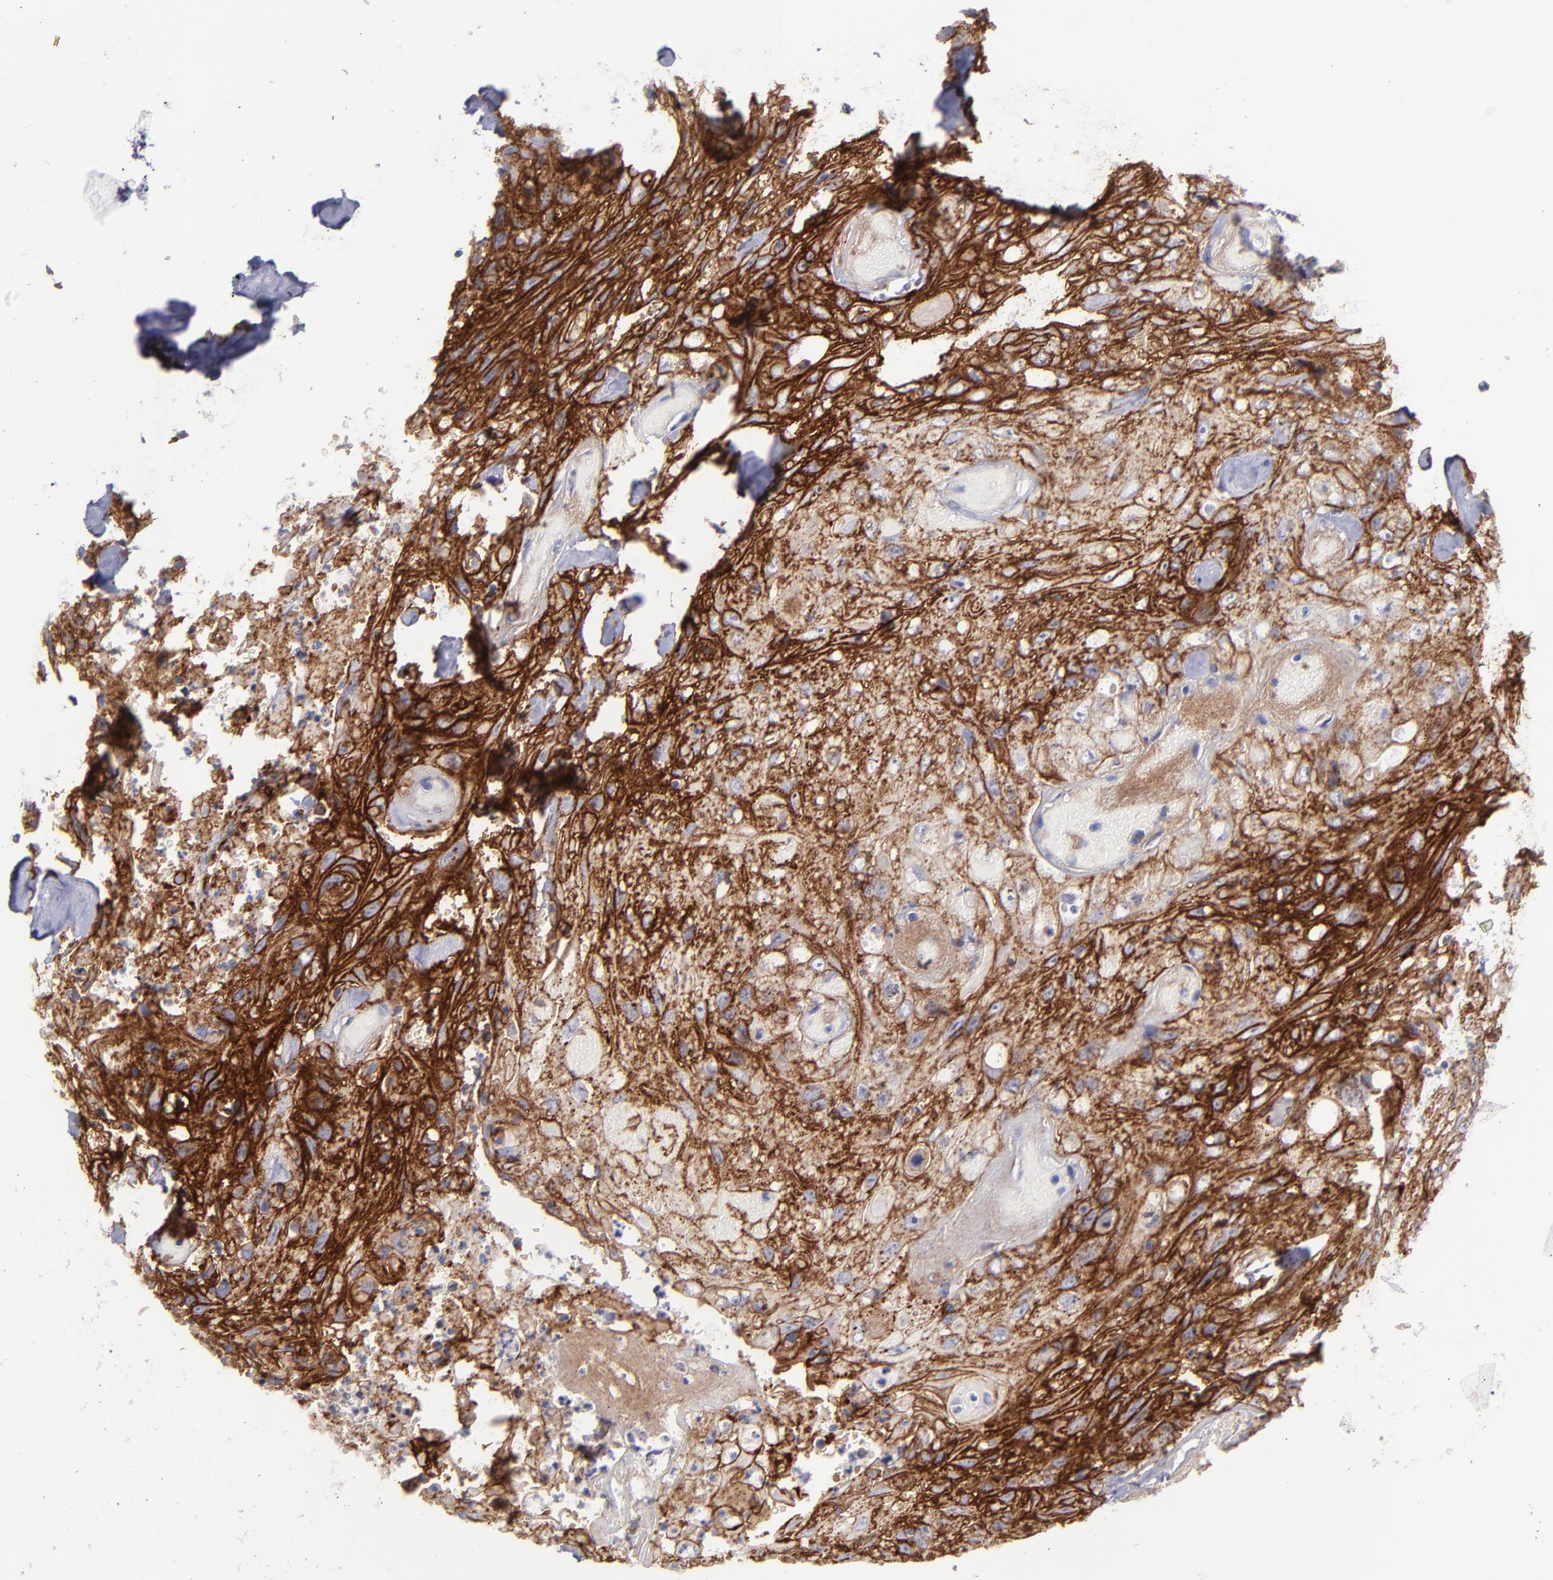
{"staining": {"intensity": "strong", "quantity": ">75%", "location": "cytoplasmic/membranous"}, "tissue": "urothelial cancer", "cell_type": "Tumor cells", "image_type": "cancer", "snomed": [{"axis": "morphology", "description": "Urothelial carcinoma, High grade"}, {"axis": "topography", "description": "Urinary bladder"}], "caption": "Immunohistochemical staining of high-grade urothelial carcinoma exhibits high levels of strong cytoplasmic/membranous protein expression in about >75% of tumor cells.", "gene": "BSG", "patient": {"sex": "female", "age": 84}}